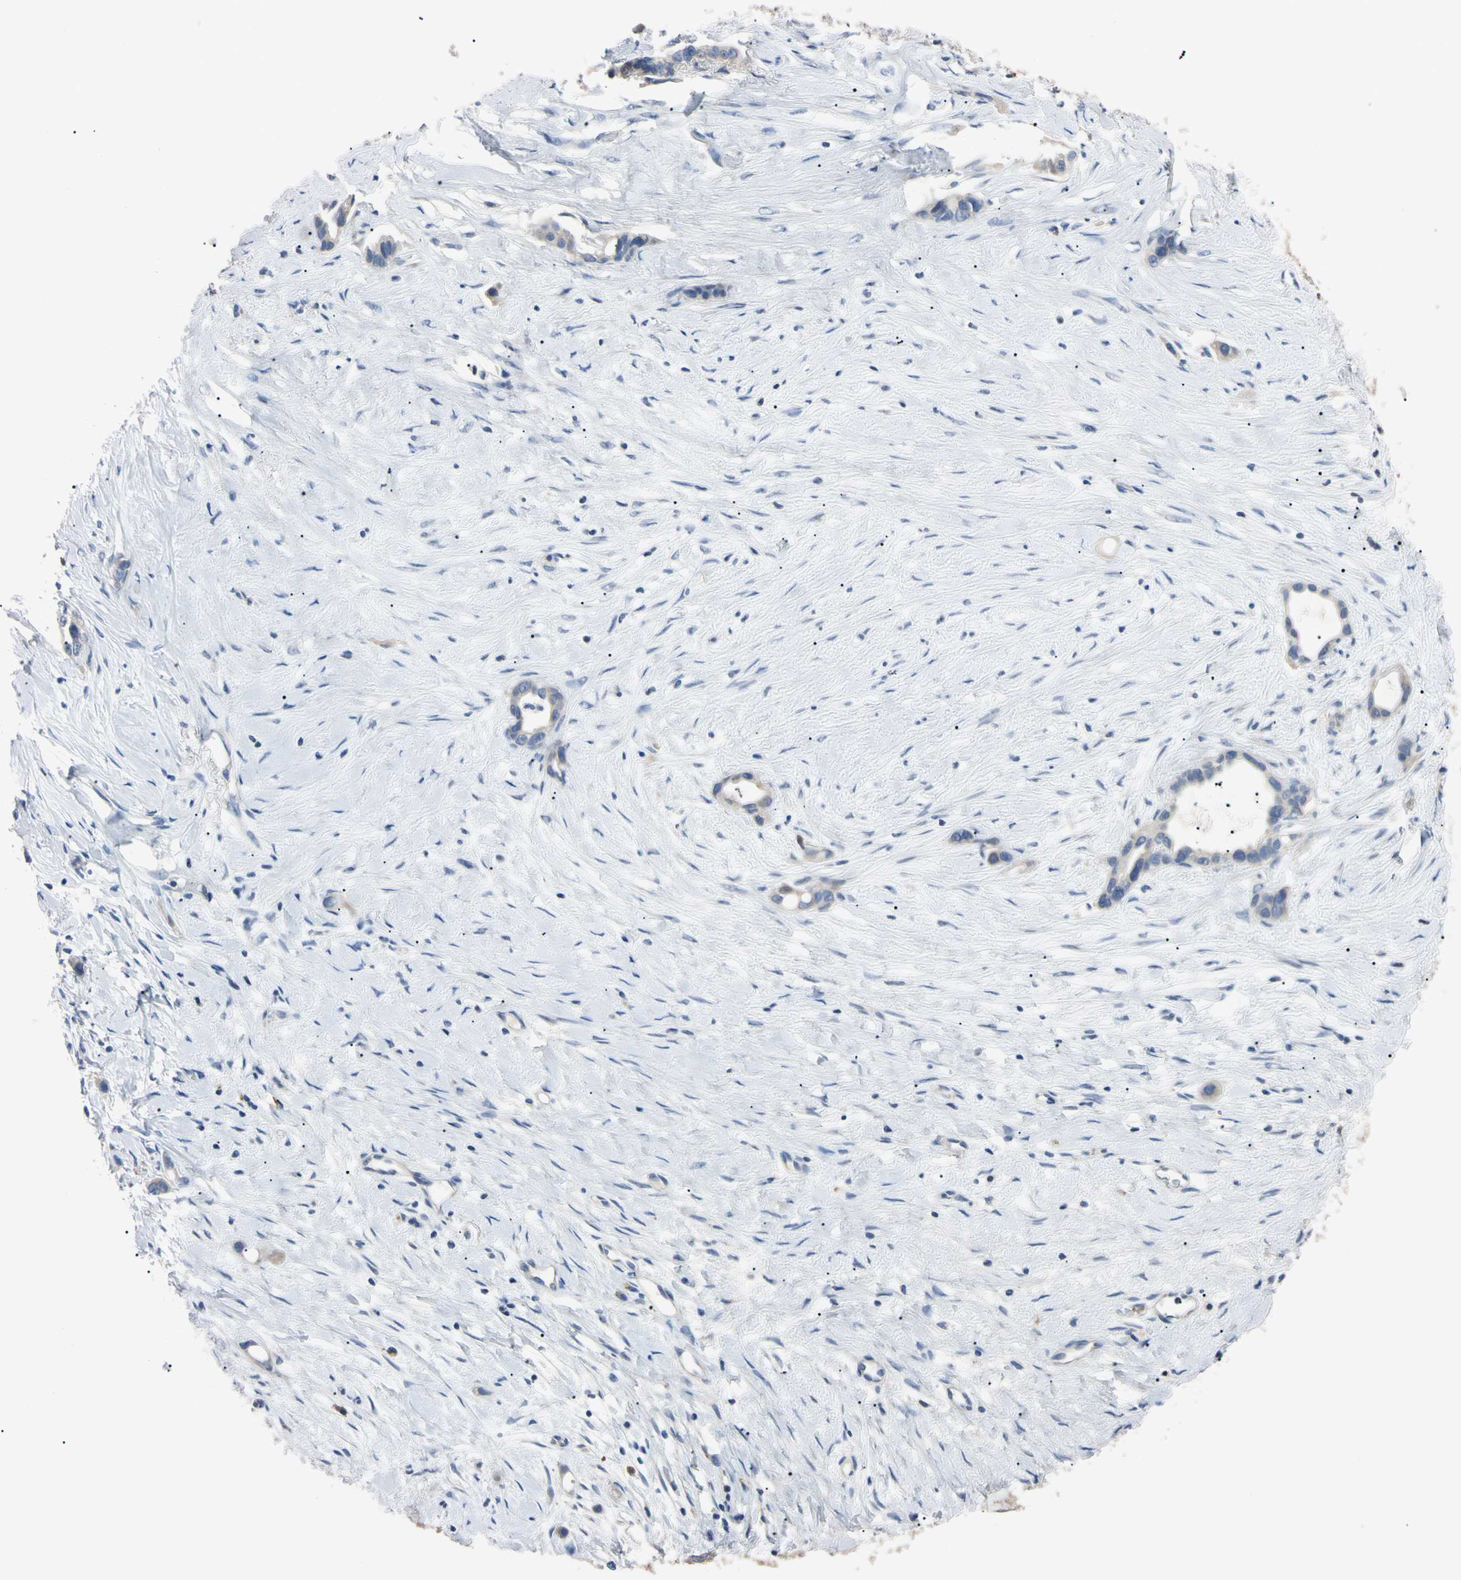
{"staining": {"intensity": "negative", "quantity": "none", "location": "none"}, "tissue": "liver cancer", "cell_type": "Tumor cells", "image_type": "cancer", "snomed": [{"axis": "morphology", "description": "Cholangiocarcinoma"}, {"axis": "topography", "description": "Liver"}], "caption": "The photomicrograph demonstrates no staining of tumor cells in cholangiocarcinoma (liver).", "gene": "PNKD", "patient": {"sex": "female", "age": 65}}